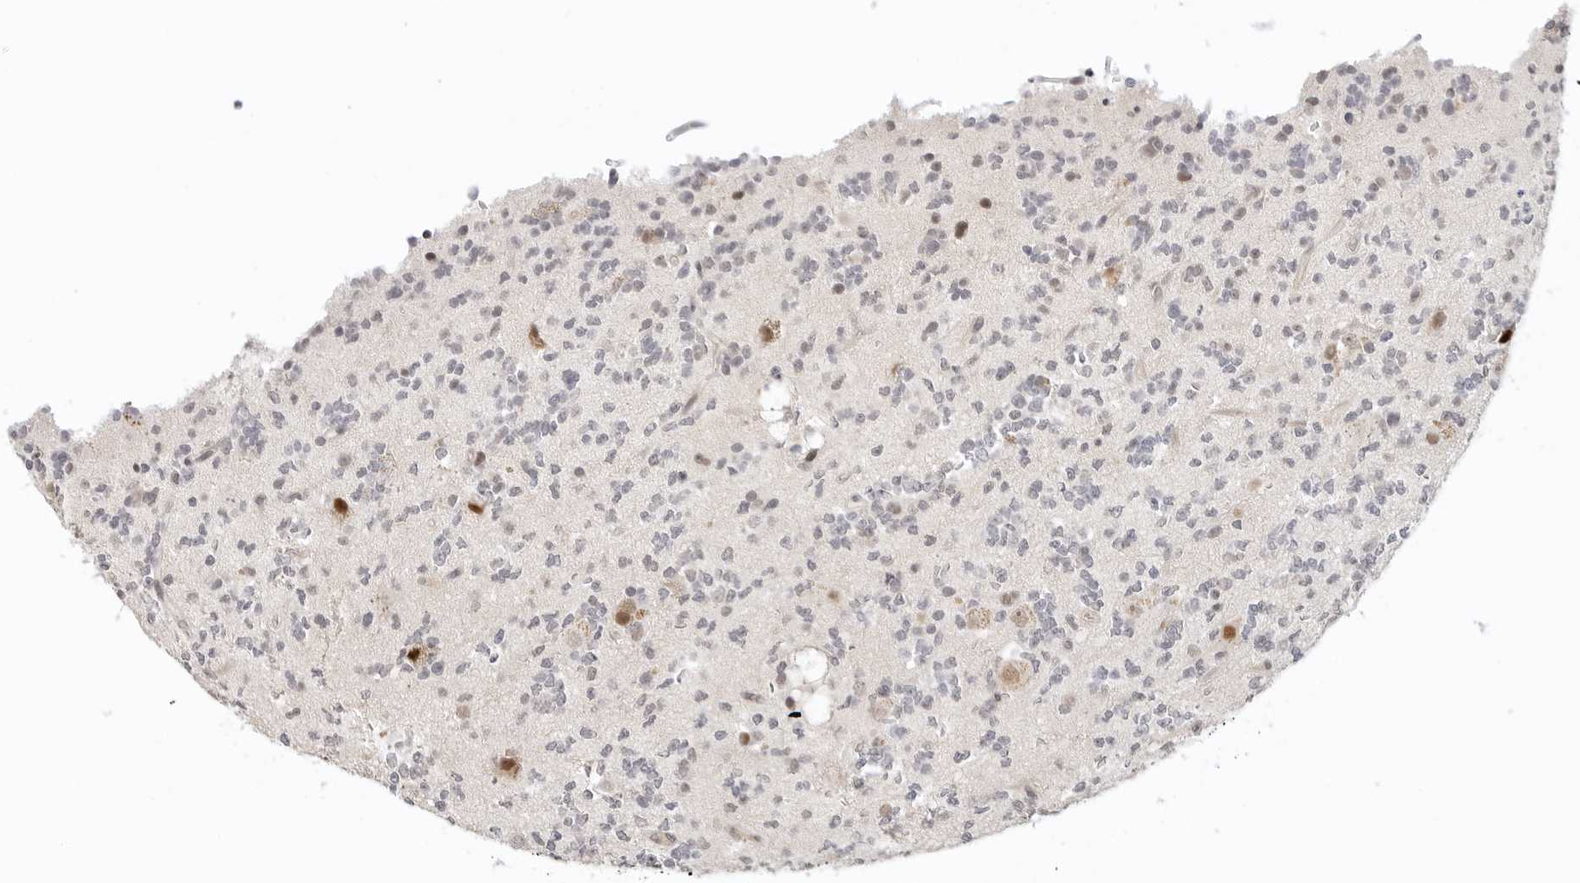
{"staining": {"intensity": "negative", "quantity": "none", "location": "none"}, "tissue": "glioma", "cell_type": "Tumor cells", "image_type": "cancer", "snomed": [{"axis": "morphology", "description": "Glioma, malignant, High grade"}, {"axis": "topography", "description": "Brain"}], "caption": "This is an IHC micrograph of human high-grade glioma (malignant). There is no expression in tumor cells.", "gene": "TSEN2", "patient": {"sex": "female", "age": 62}}